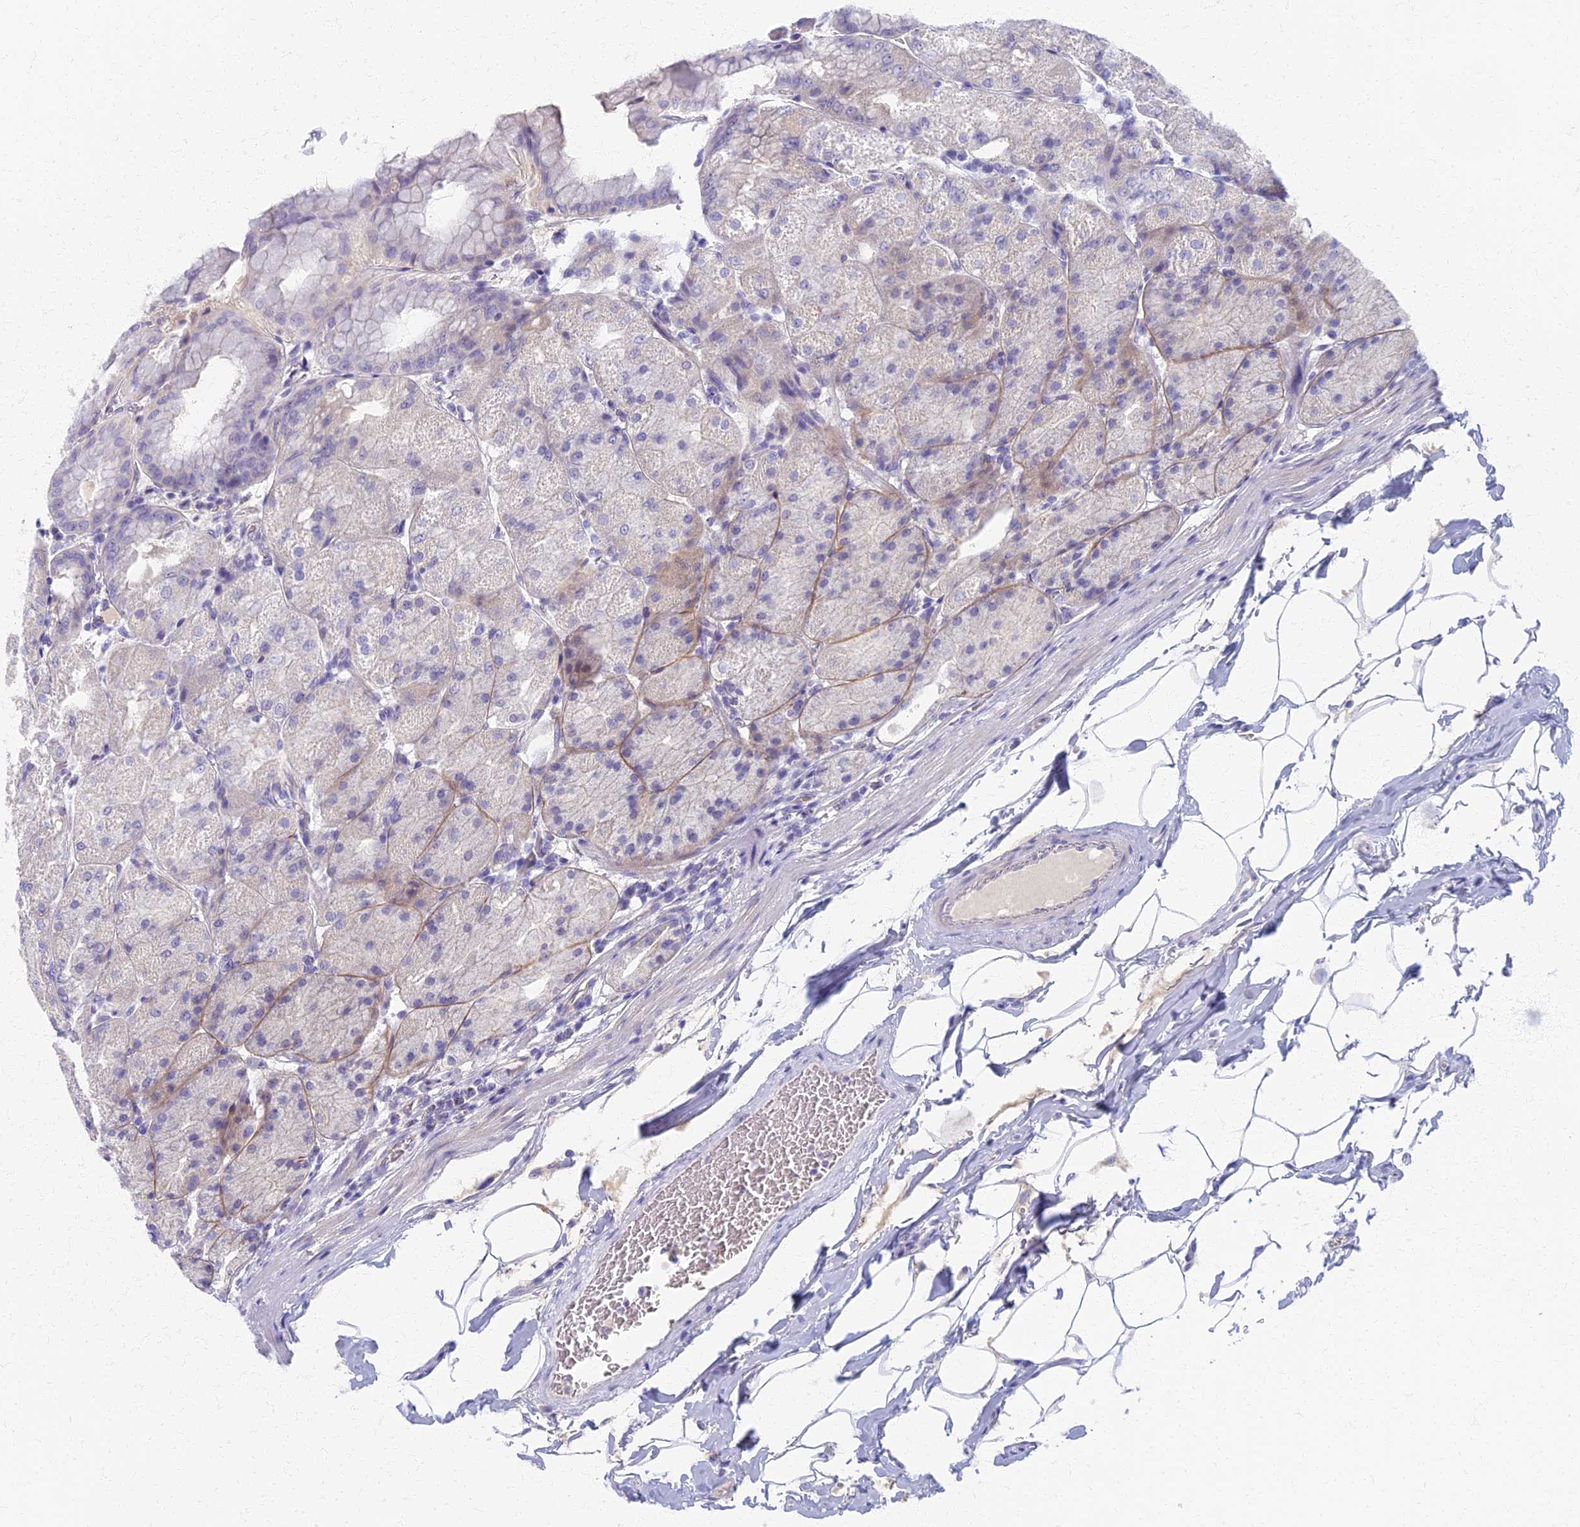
{"staining": {"intensity": "moderate", "quantity": "<25%", "location": "cytoplasmic/membranous"}, "tissue": "stomach", "cell_type": "Glandular cells", "image_type": "normal", "snomed": [{"axis": "morphology", "description": "Normal tissue, NOS"}, {"axis": "topography", "description": "Stomach, upper"}, {"axis": "topography", "description": "Stomach, lower"}], "caption": "Normal stomach was stained to show a protein in brown. There is low levels of moderate cytoplasmic/membranous expression in approximately <25% of glandular cells.", "gene": "AP4E1", "patient": {"sex": "male", "age": 62}}